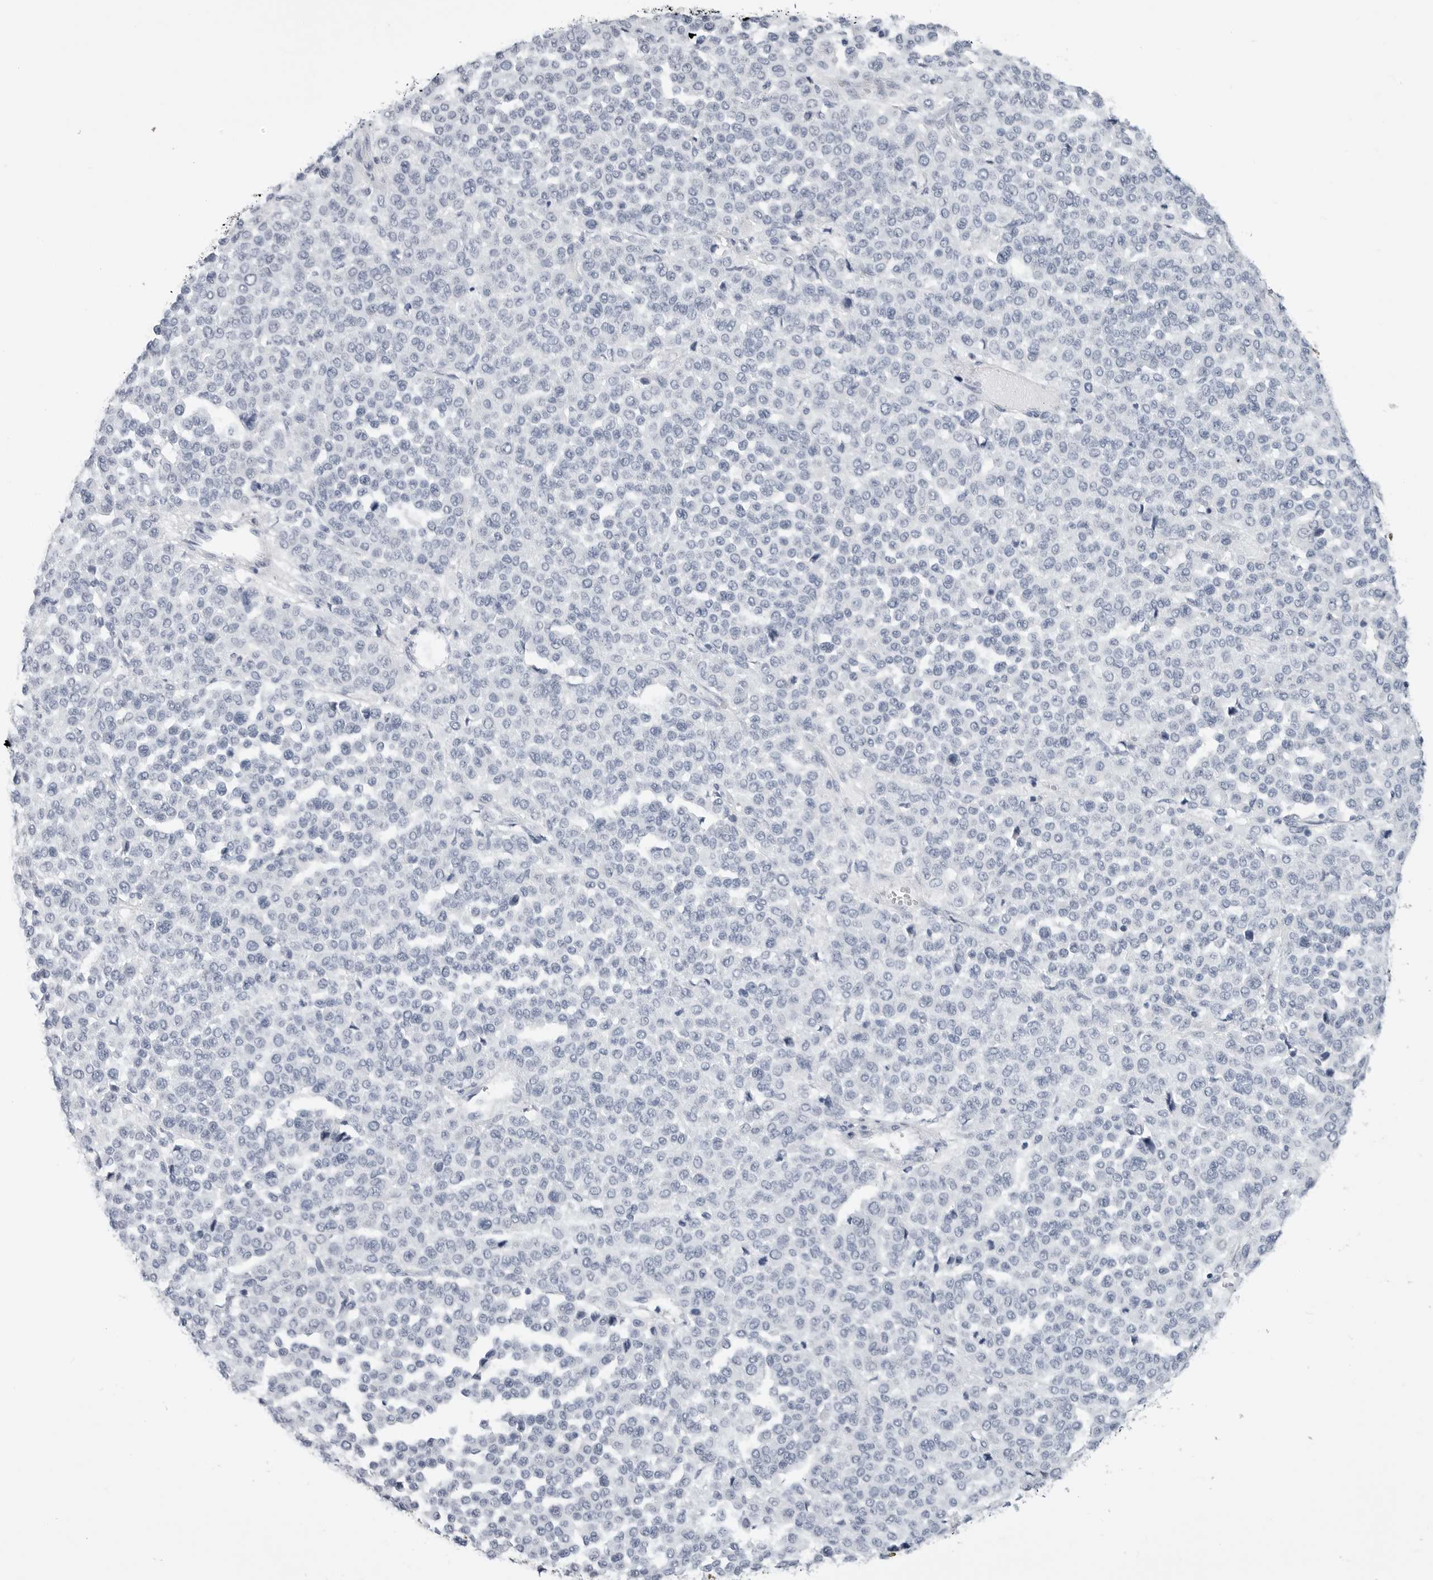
{"staining": {"intensity": "negative", "quantity": "none", "location": "none"}, "tissue": "melanoma", "cell_type": "Tumor cells", "image_type": "cancer", "snomed": [{"axis": "morphology", "description": "Malignant melanoma, Metastatic site"}, {"axis": "topography", "description": "Pancreas"}], "caption": "This is an immunohistochemistry histopathology image of human melanoma. There is no expression in tumor cells.", "gene": "PLN", "patient": {"sex": "female", "age": 30}}